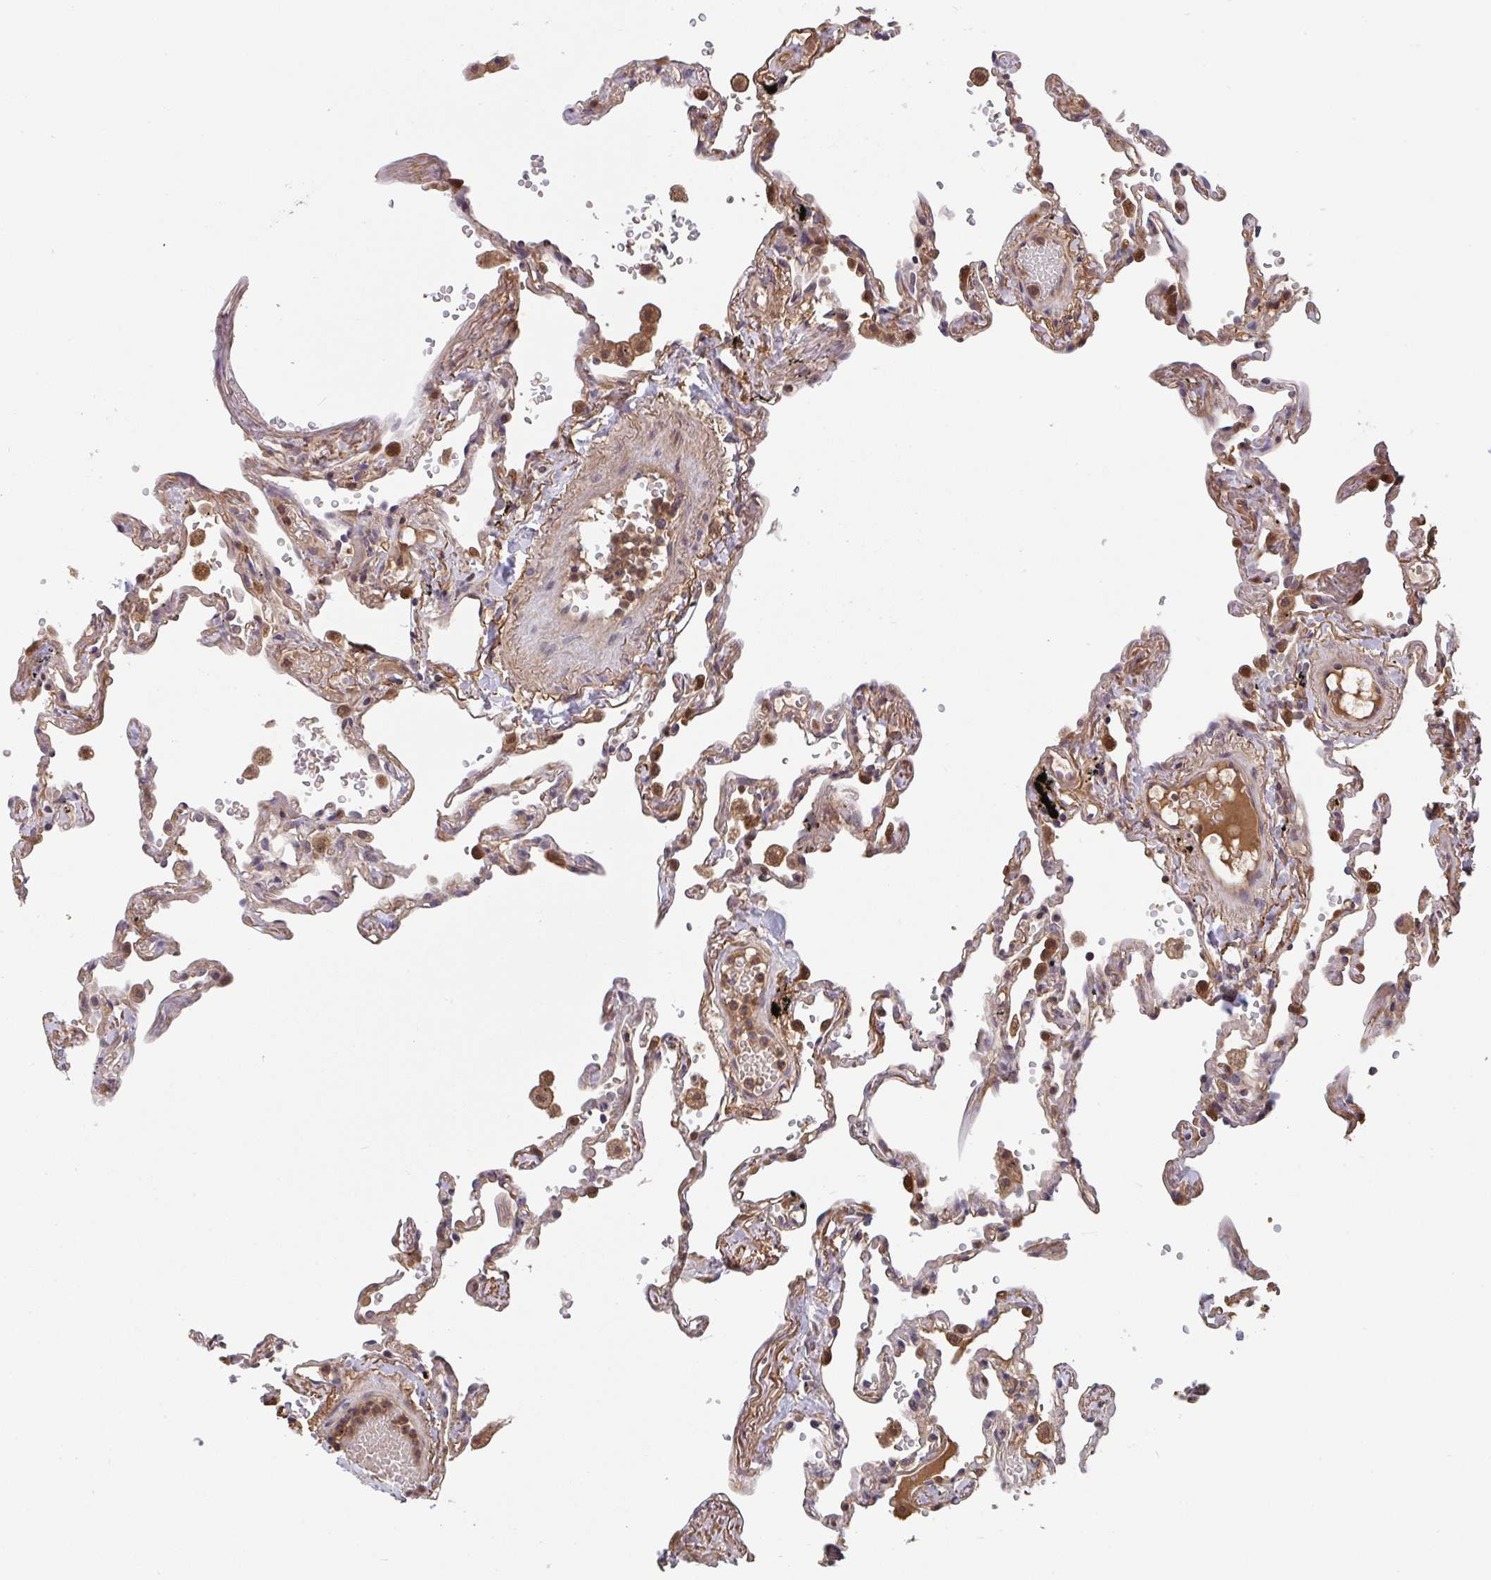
{"staining": {"intensity": "strong", "quantity": "25%-75%", "location": "cytoplasmic/membranous,nuclear"}, "tissue": "lung", "cell_type": "Alveolar cells", "image_type": "normal", "snomed": [{"axis": "morphology", "description": "Normal tissue, NOS"}, {"axis": "topography", "description": "Lung"}], "caption": "This micrograph displays immunohistochemistry staining of benign lung, with high strong cytoplasmic/membranous,nuclear staining in approximately 25%-75% of alveolar cells.", "gene": "TIGAR", "patient": {"sex": "female", "age": 67}}